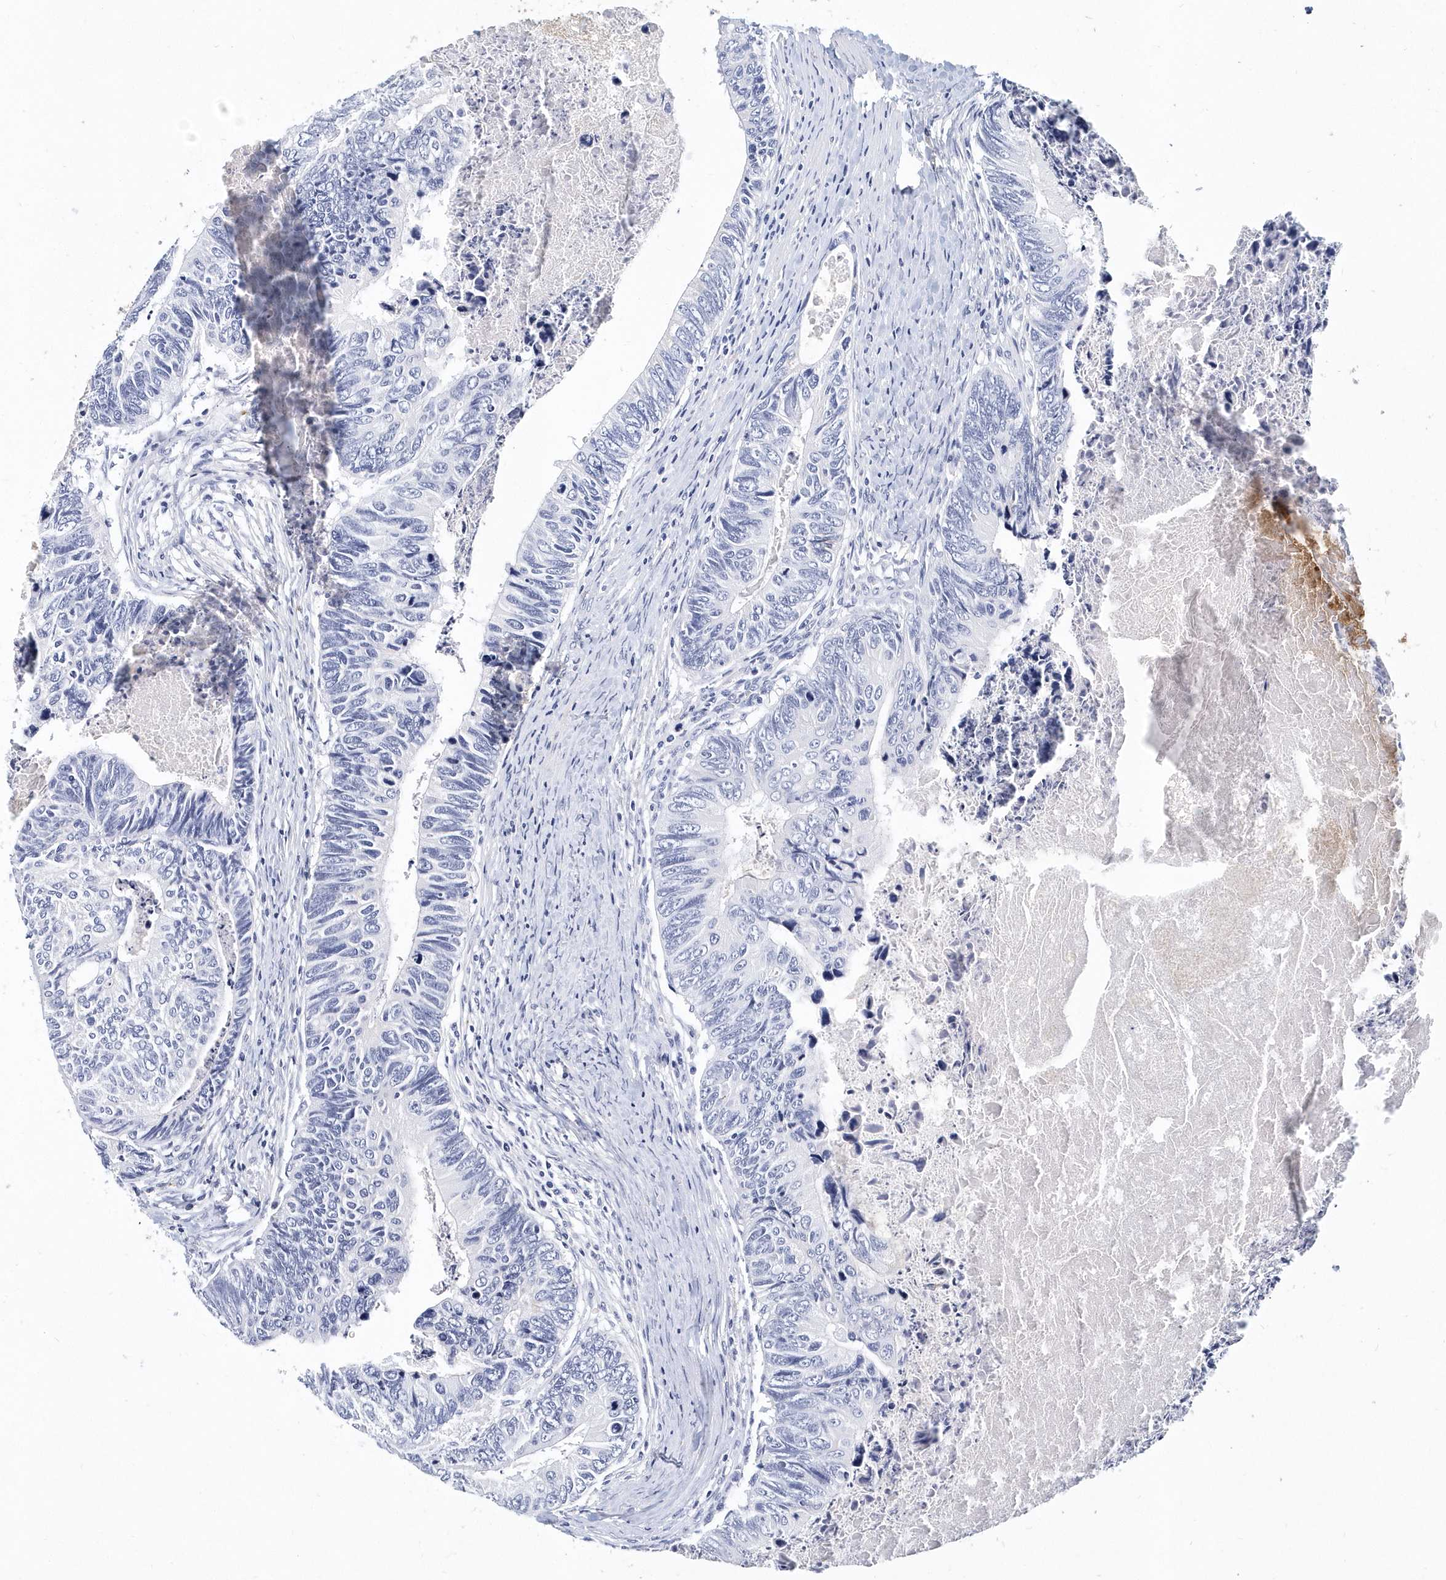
{"staining": {"intensity": "negative", "quantity": "none", "location": "none"}, "tissue": "colorectal cancer", "cell_type": "Tumor cells", "image_type": "cancer", "snomed": [{"axis": "morphology", "description": "Adenocarcinoma, NOS"}, {"axis": "topography", "description": "Colon"}], "caption": "Protein analysis of adenocarcinoma (colorectal) shows no significant expression in tumor cells.", "gene": "ITGA2B", "patient": {"sex": "female", "age": 67}}